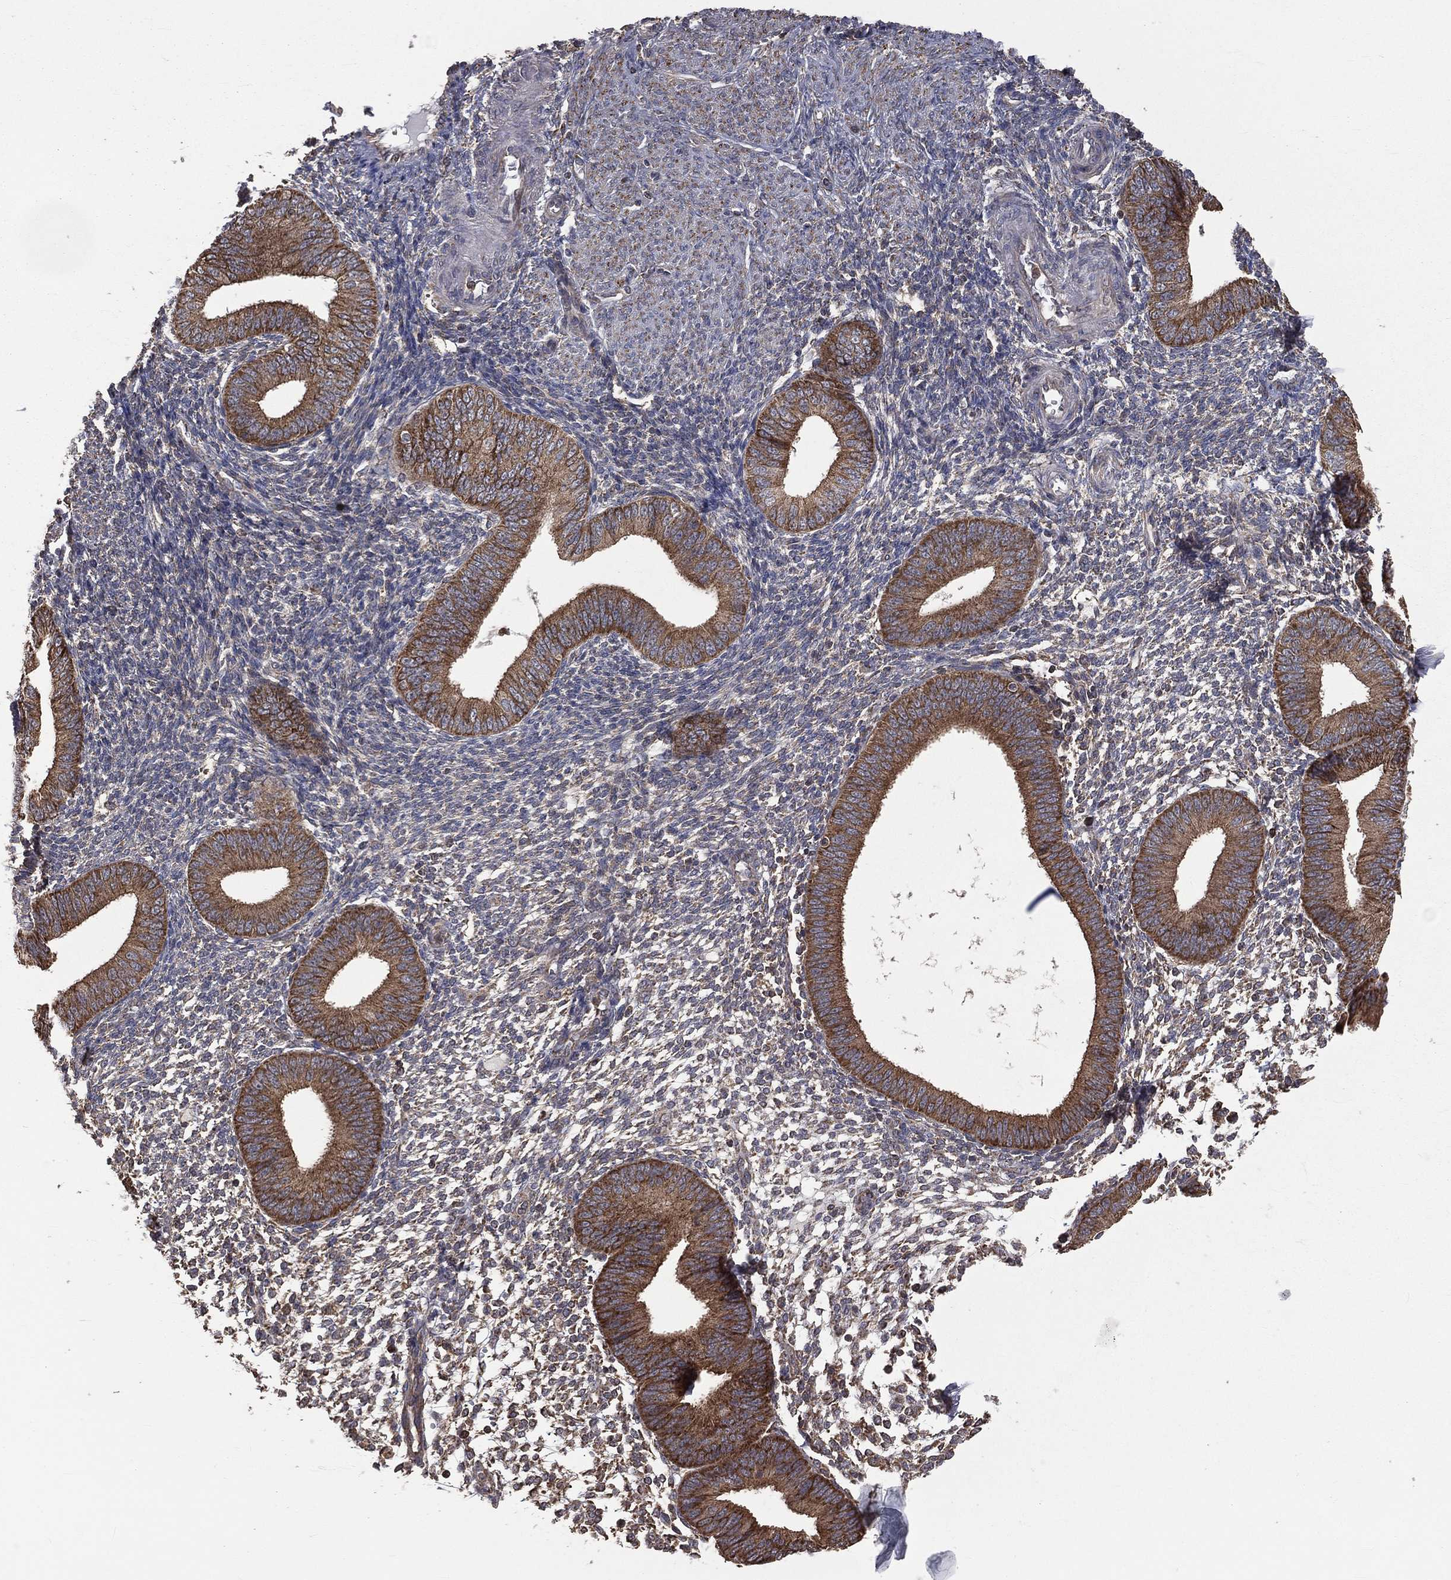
{"staining": {"intensity": "moderate", "quantity": "<25%", "location": "cytoplasmic/membranous"}, "tissue": "endometrium", "cell_type": "Cells in endometrial stroma", "image_type": "normal", "snomed": [{"axis": "morphology", "description": "Normal tissue, NOS"}, {"axis": "topography", "description": "Endometrium"}], "caption": "Moderate cytoplasmic/membranous expression is present in approximately <25% of cells in endometrial stroma in benign endometrium.", "gene": "OLFML1", "patient": {"sex": "female", "age": 39}}